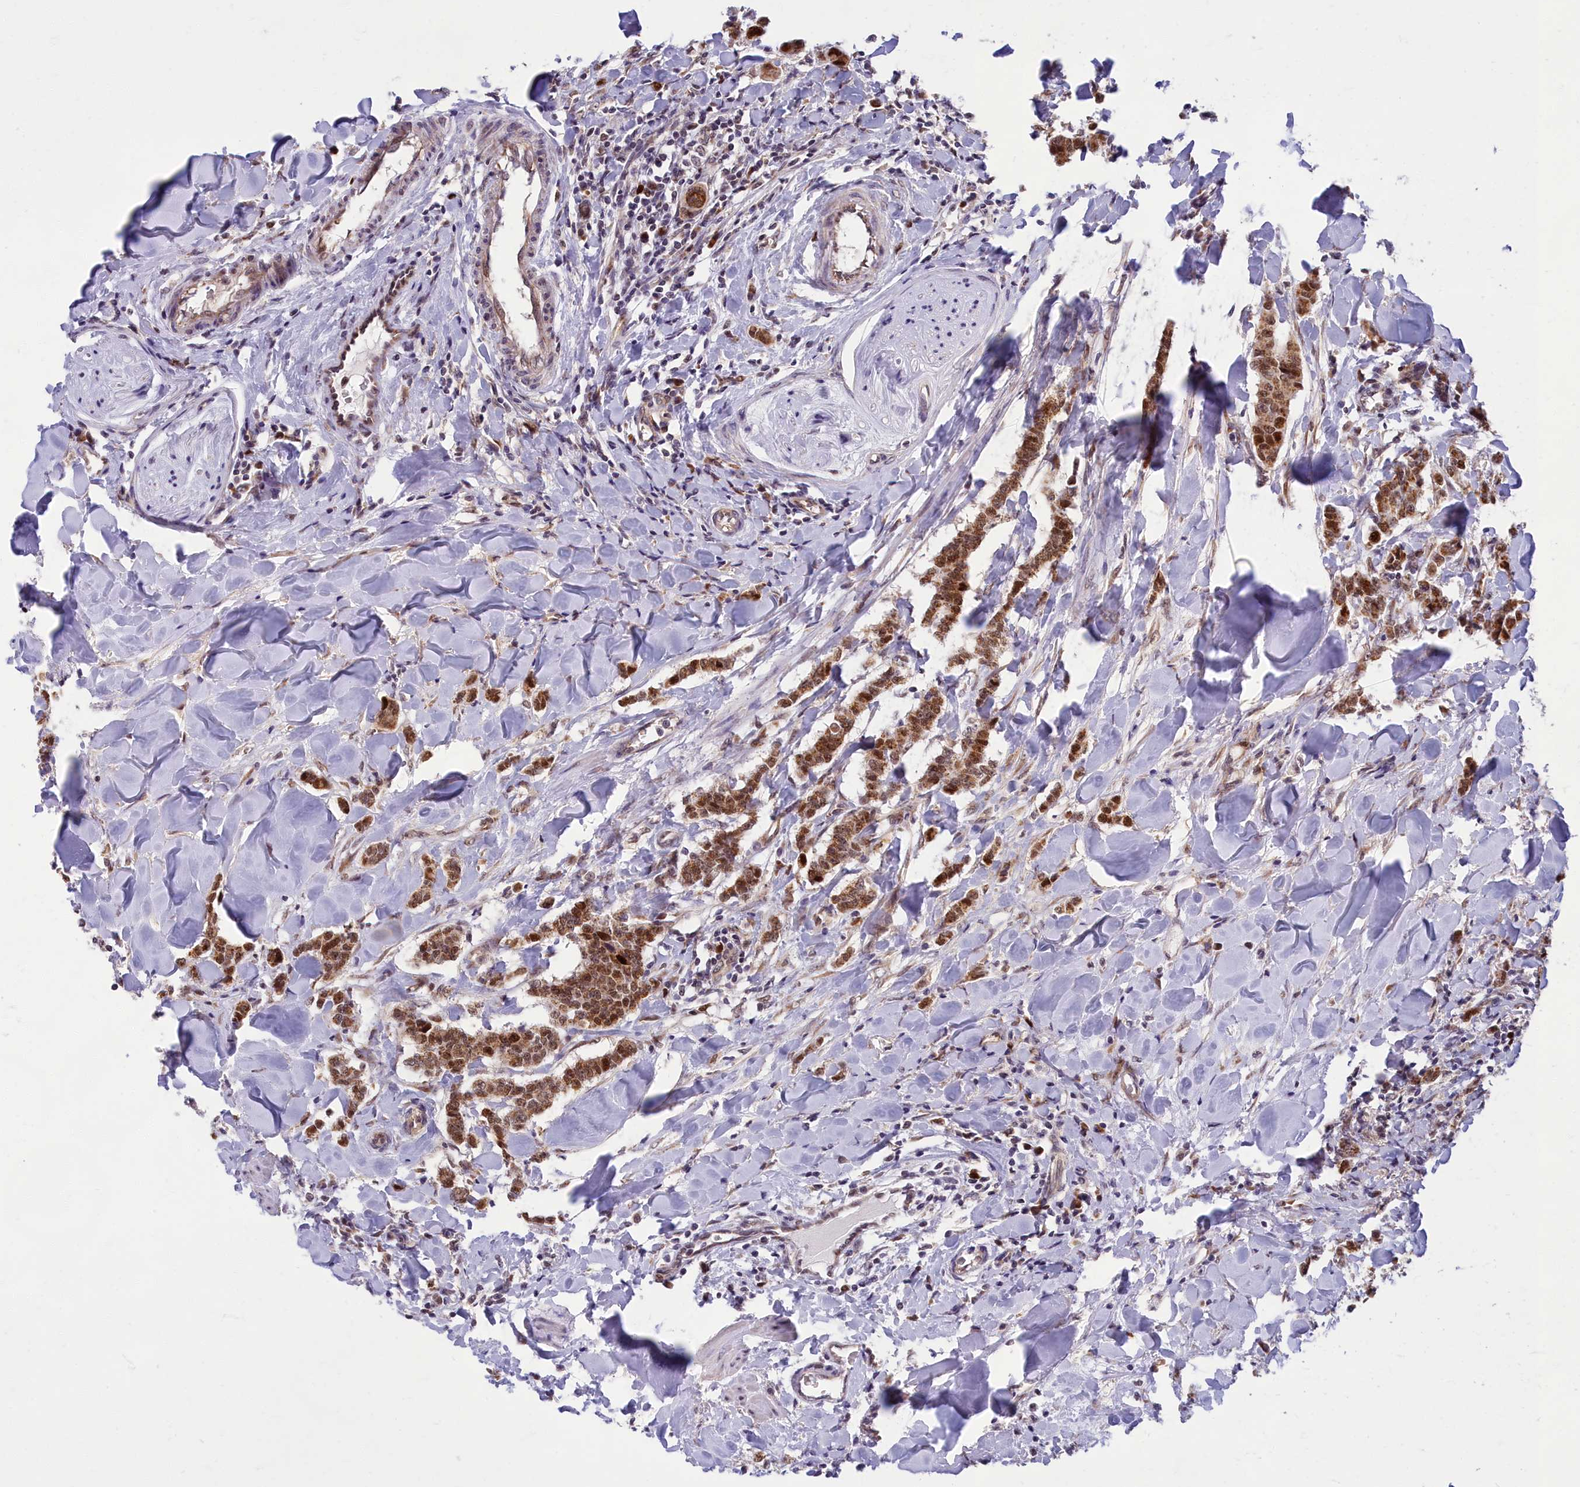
{"staining": {"intensity": "moderate", "quantity": ">75%", "location": "cytoplasmic/membranous,nuclear"}, "tissue": "breast cancer", "cell_type": "Tumor cells", "image_type": "cancer", "snomed": [{"axis": "morphology", "description": "Duct carcinoma"}, {"axis": "topography", "description": "Breast"}], "caption": "Immunohistochemical staining of breast cancer shows medium levels of moderate cytoplasmic/membranous and nuclear protein expression in about >75% of tumor cells. Immunohistochemistry stains the protein in brown and the nuclei are stained blue.", "gene": "EARS2", "patient": {"sex": "female", "age": 40}}